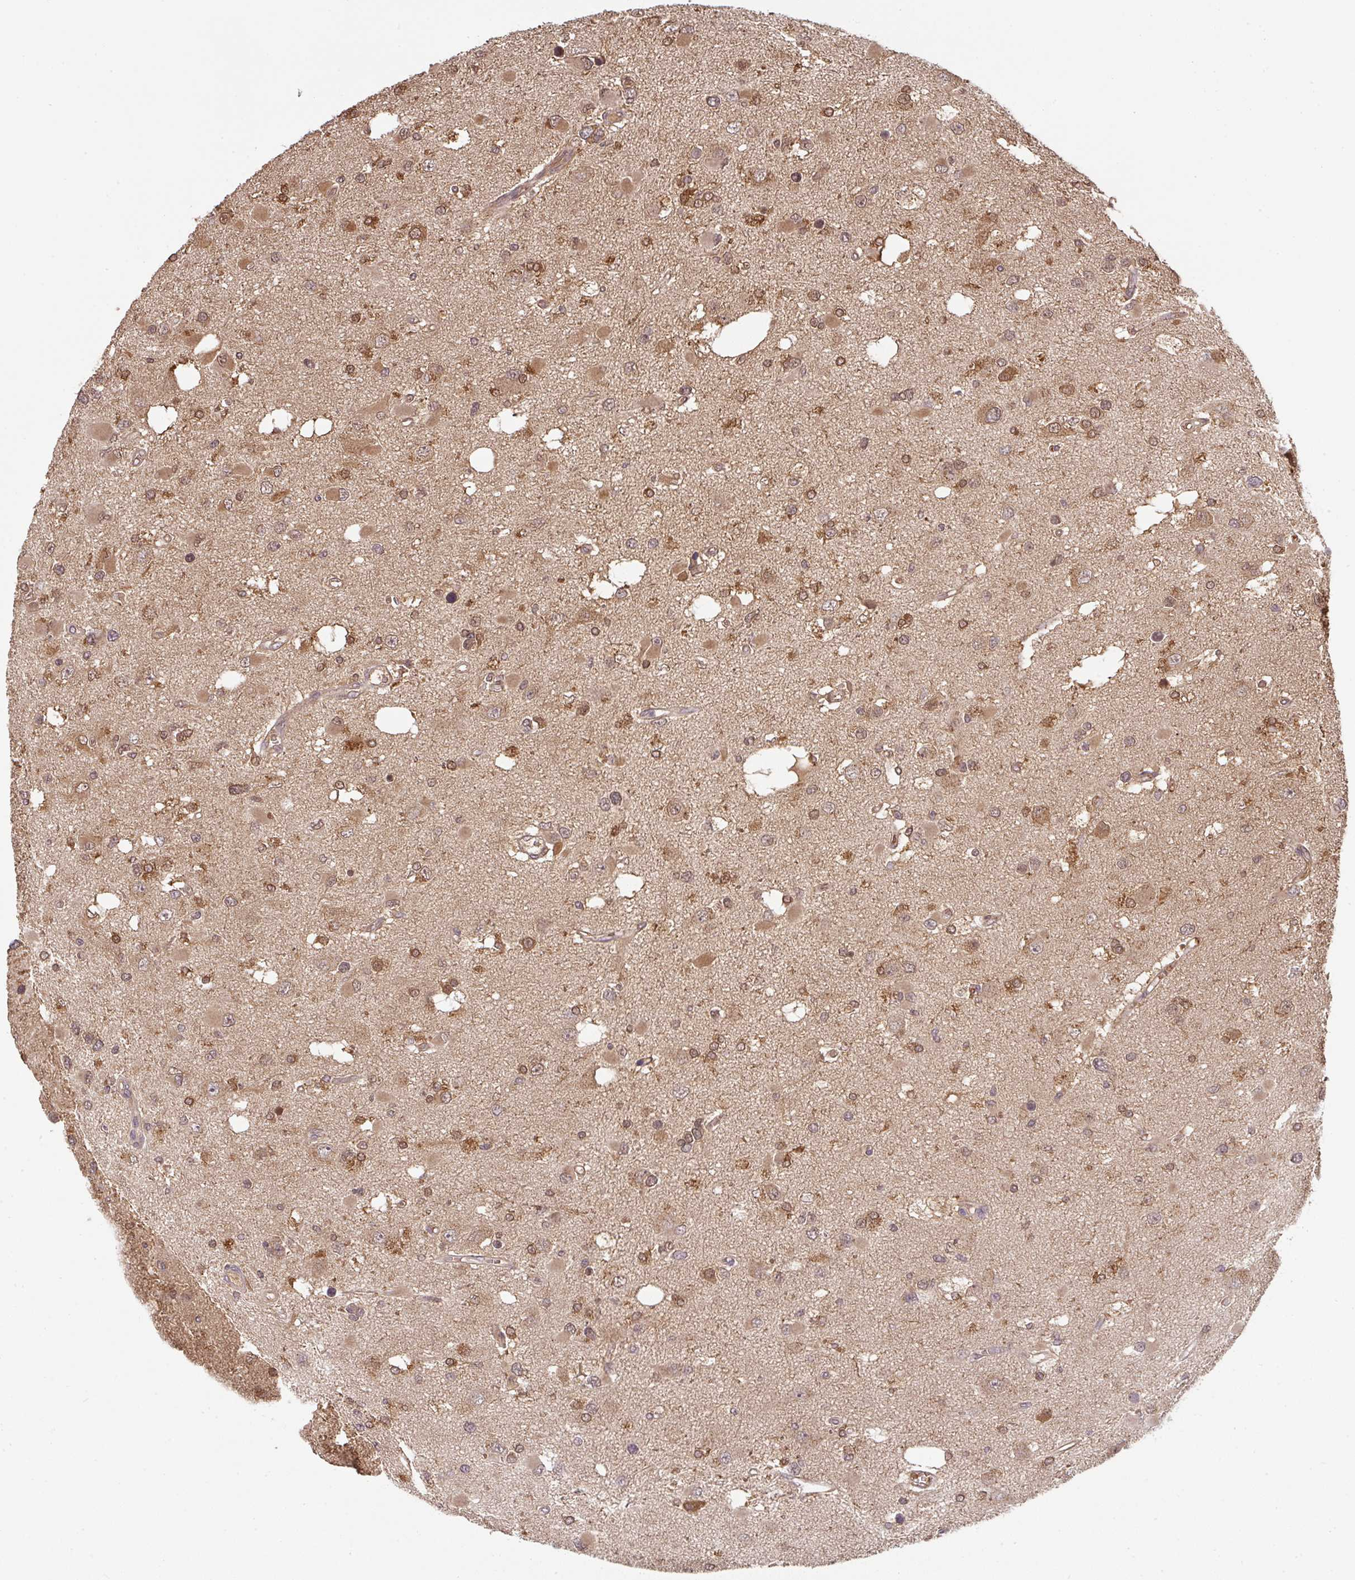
{"staining": {"intensity": "moderate", "quantity": ">75%", "location": "cytoplasmic/membranous"}, "tissue": "glioma", "cell_type": "Tumor cells", "image_type": "cancer", "snomed": [{"axis": "morphology", "description": "Glioma, malignant, High grade"}, {"axis": "topography", "description": "Brain"}], "caption": "Immunohistochemical staining of glioma exhibits medium levels of moderate cytoplasmic/membranous staining in about >75% of tumor cells. Using DAB (brown) and hematoxylin (blue) stains, captured at high magnification using brightfield microscopy.", "gene": "ST13", "patient": {"sex": "male", "age": 53}}